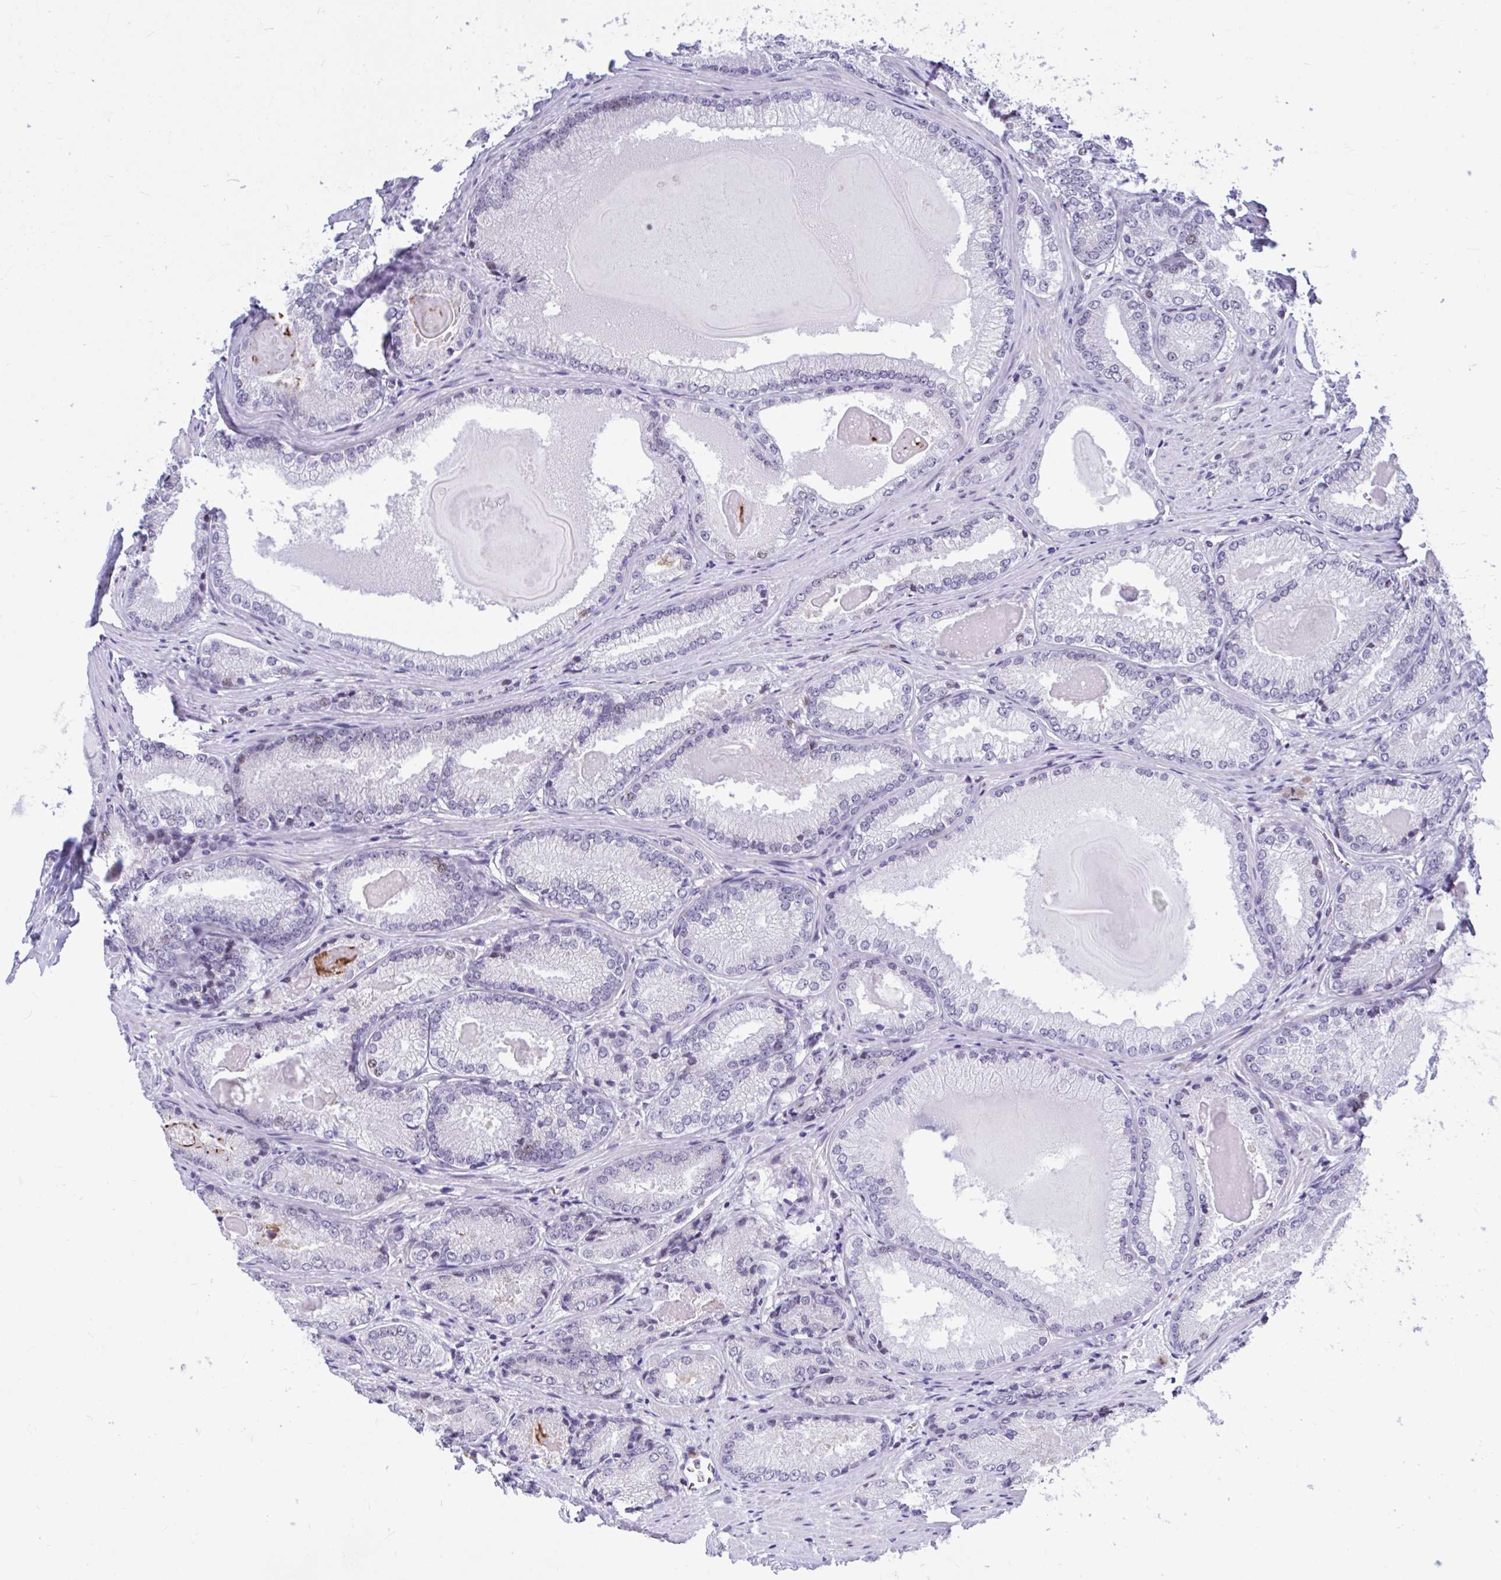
{"staining": {"intensity": "negative", "quantity": "none", "location": "none"}, "tissue": "prostate cancer", "cell_type": "Tumor cells", "image_type": "cancer", "snomed": [{"axis": "morphology", "description": "Adenocarcinoma, NOS"}, {"axis": "morphology", "description": "Adenocarcinoma, Low grade"}, {"axis": "topography", "description": "Prostate"}], "caption": "An immunohistochemistry histopathology image of prostate cancer is shown. There is no staining in tumor cells of prostate cancer.", "gene": "C1QL2", "patient": {"sex": "male", "age": 68}}